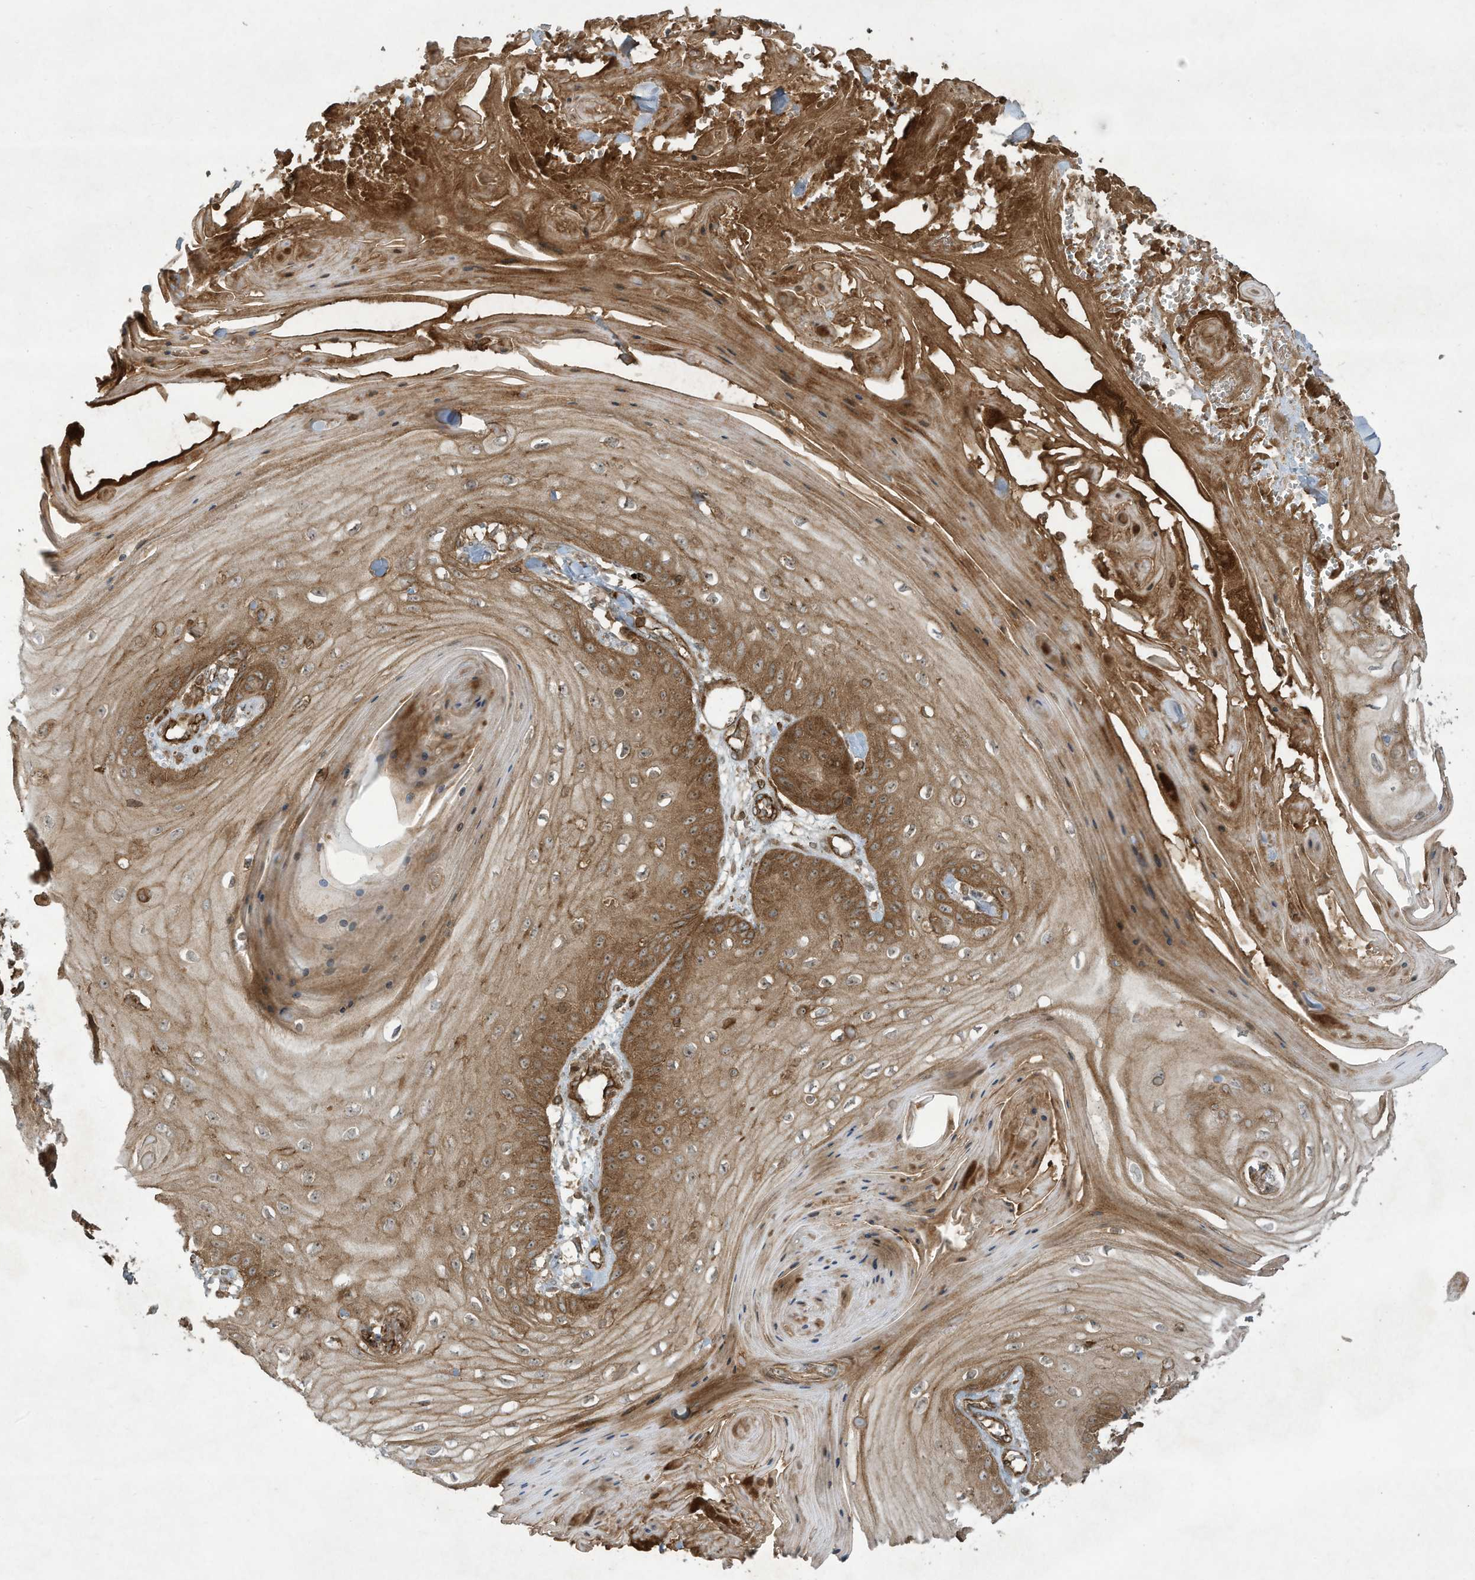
{"staining": {"intensity": "moderate", "quantity": ">75%", "location": "cytoplasmic/membranous"}, "tissue": "skin cancer", "cell_type": "Tumor cells", "image_type": "cancer", "snomed": [{"axis": "morphology", "description": "Squamous cell carcinoma, NOS"}, {"axis": "topography", "description": "Skin"}], "caption": "The micrograph reveals staining of squamous cell carcinoma (skin), revealing moderate cytoplasmic/membranous protein staining (brown color) within tumor cells.", "gene": "DDIT4", "patient": {"sex": "male", "age": 74}}